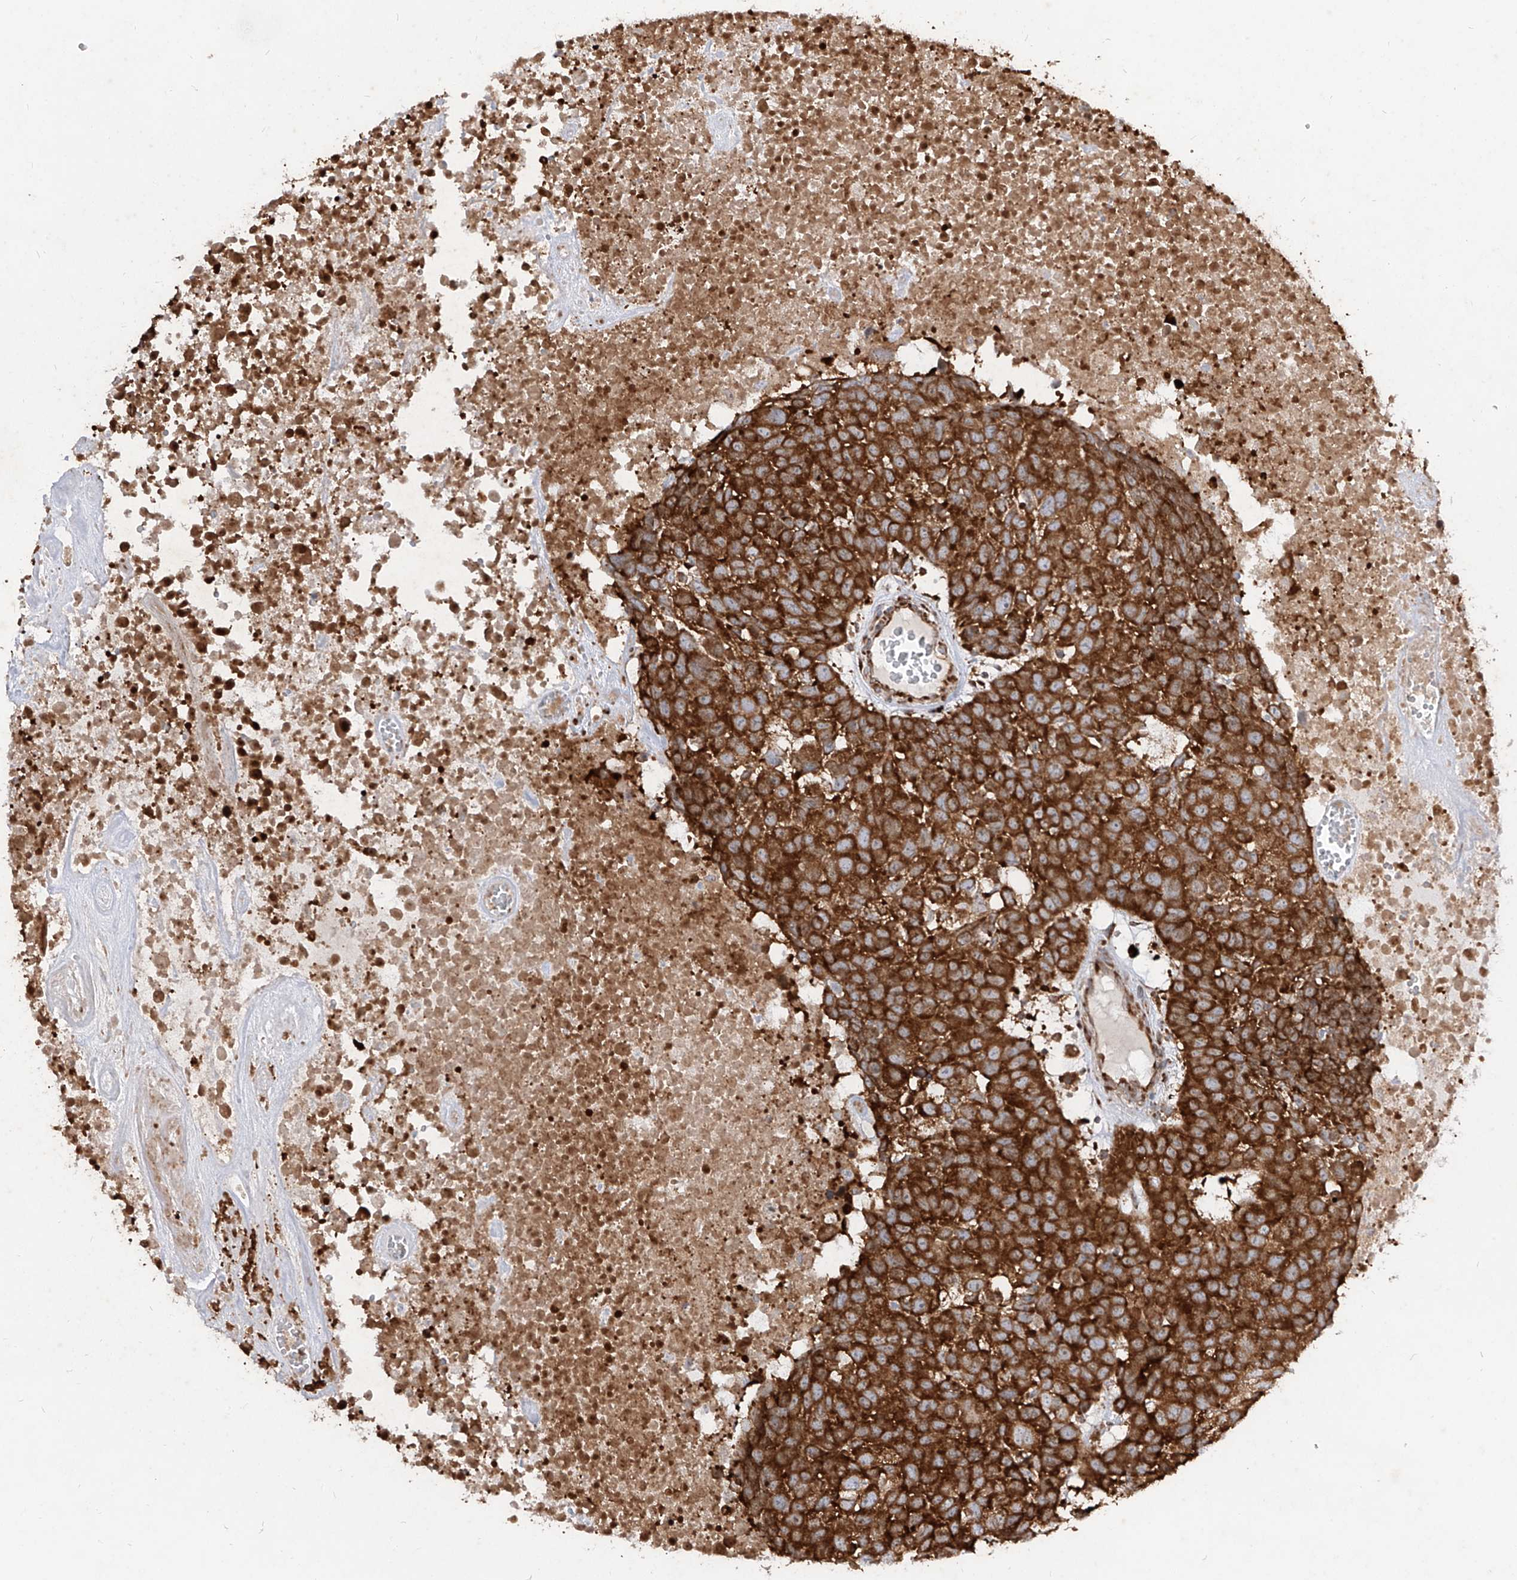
{"staining": {"intensity": "strong", "quantity": ">75%", "location": "cytoplasmic/membranous"}, "tissue": "head and neck cancer", "cell_type": "Tumor cells", "image_type": "cancer", "snomed": [{"axis": "morphology", "description": "Squamous cell carcinoma, NOS"}, {"axis": "topography", "description": "Head-Neck"}], "caption": "This micrograph displays IHC staining of head and neck cancer (squamous cell carcinoma), with high strong cytoplasmic/membranous expression in about >75% of tumor cells.", "gene": "RPS25", "patient": {"sex": "male", "age": 66}}